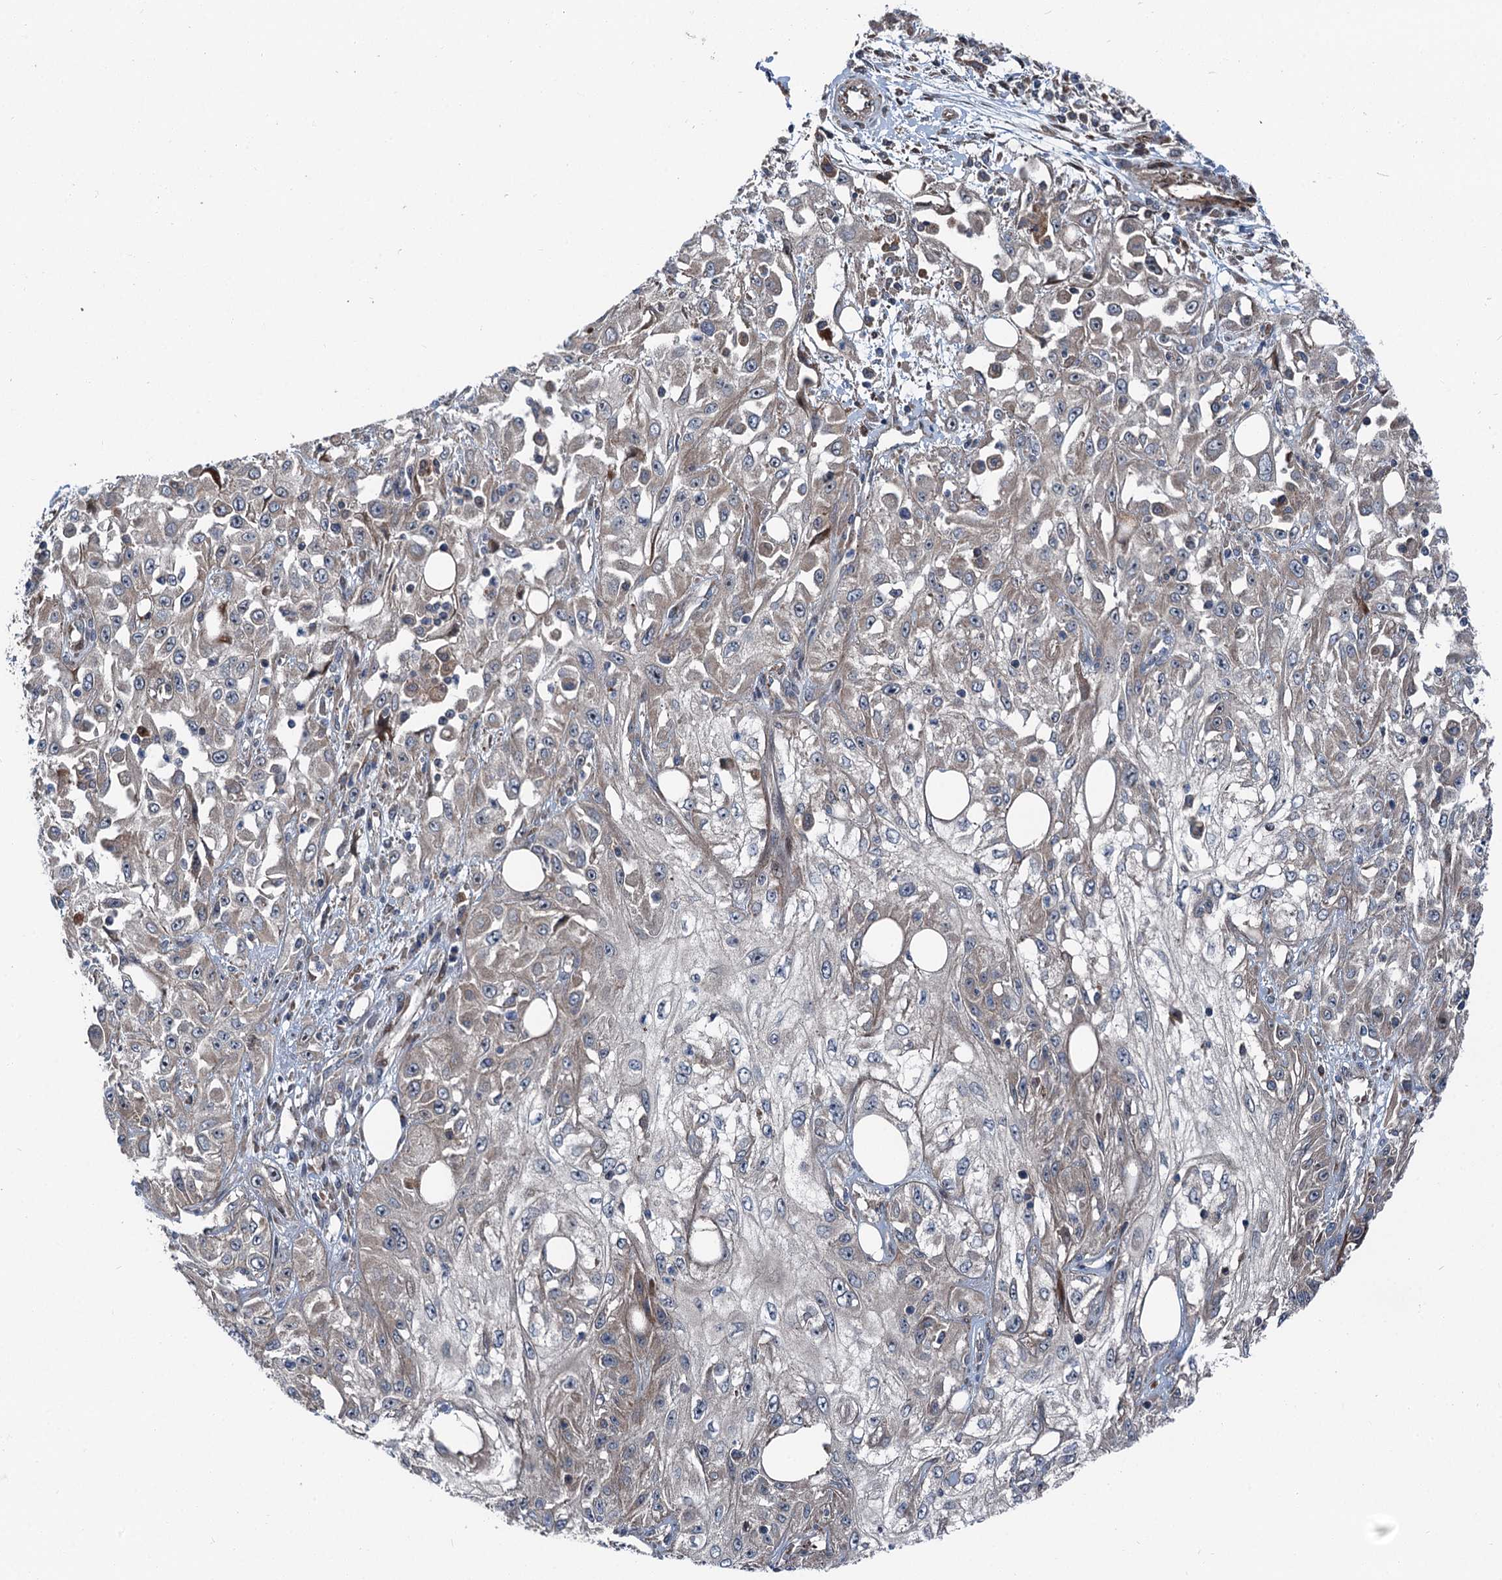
{"staining": {"intensity": "weak", "quantity": "<25%", "location": "cytoplasmic/membranous"}, "tissue": "skin cancer", "cell_type": "Tumor cells", "image_type": "cancer", "snomed": [{"axis": "morphology", "description": "Squamous cell carcinoma, NOS"}, {"axis": "morphology", "description": "Squamous cell carcinoma, metastatic, NOS"}, {"axis": "topography", "description": "Skin"}, {"axis": "topography", "description": "Lymph node"}], "caption": "DAB immunohistochemical staining of skin squamous cell carcinoma exhibits no significant positivity in tumor cells. The staining is performed using DAB (3,3'-diaminobenzidine) brown chromogen with nuclei counter-stained in using hematoxylin.", "gene": "POLR1D", "patient": {"sex": "male", "age": 75}}